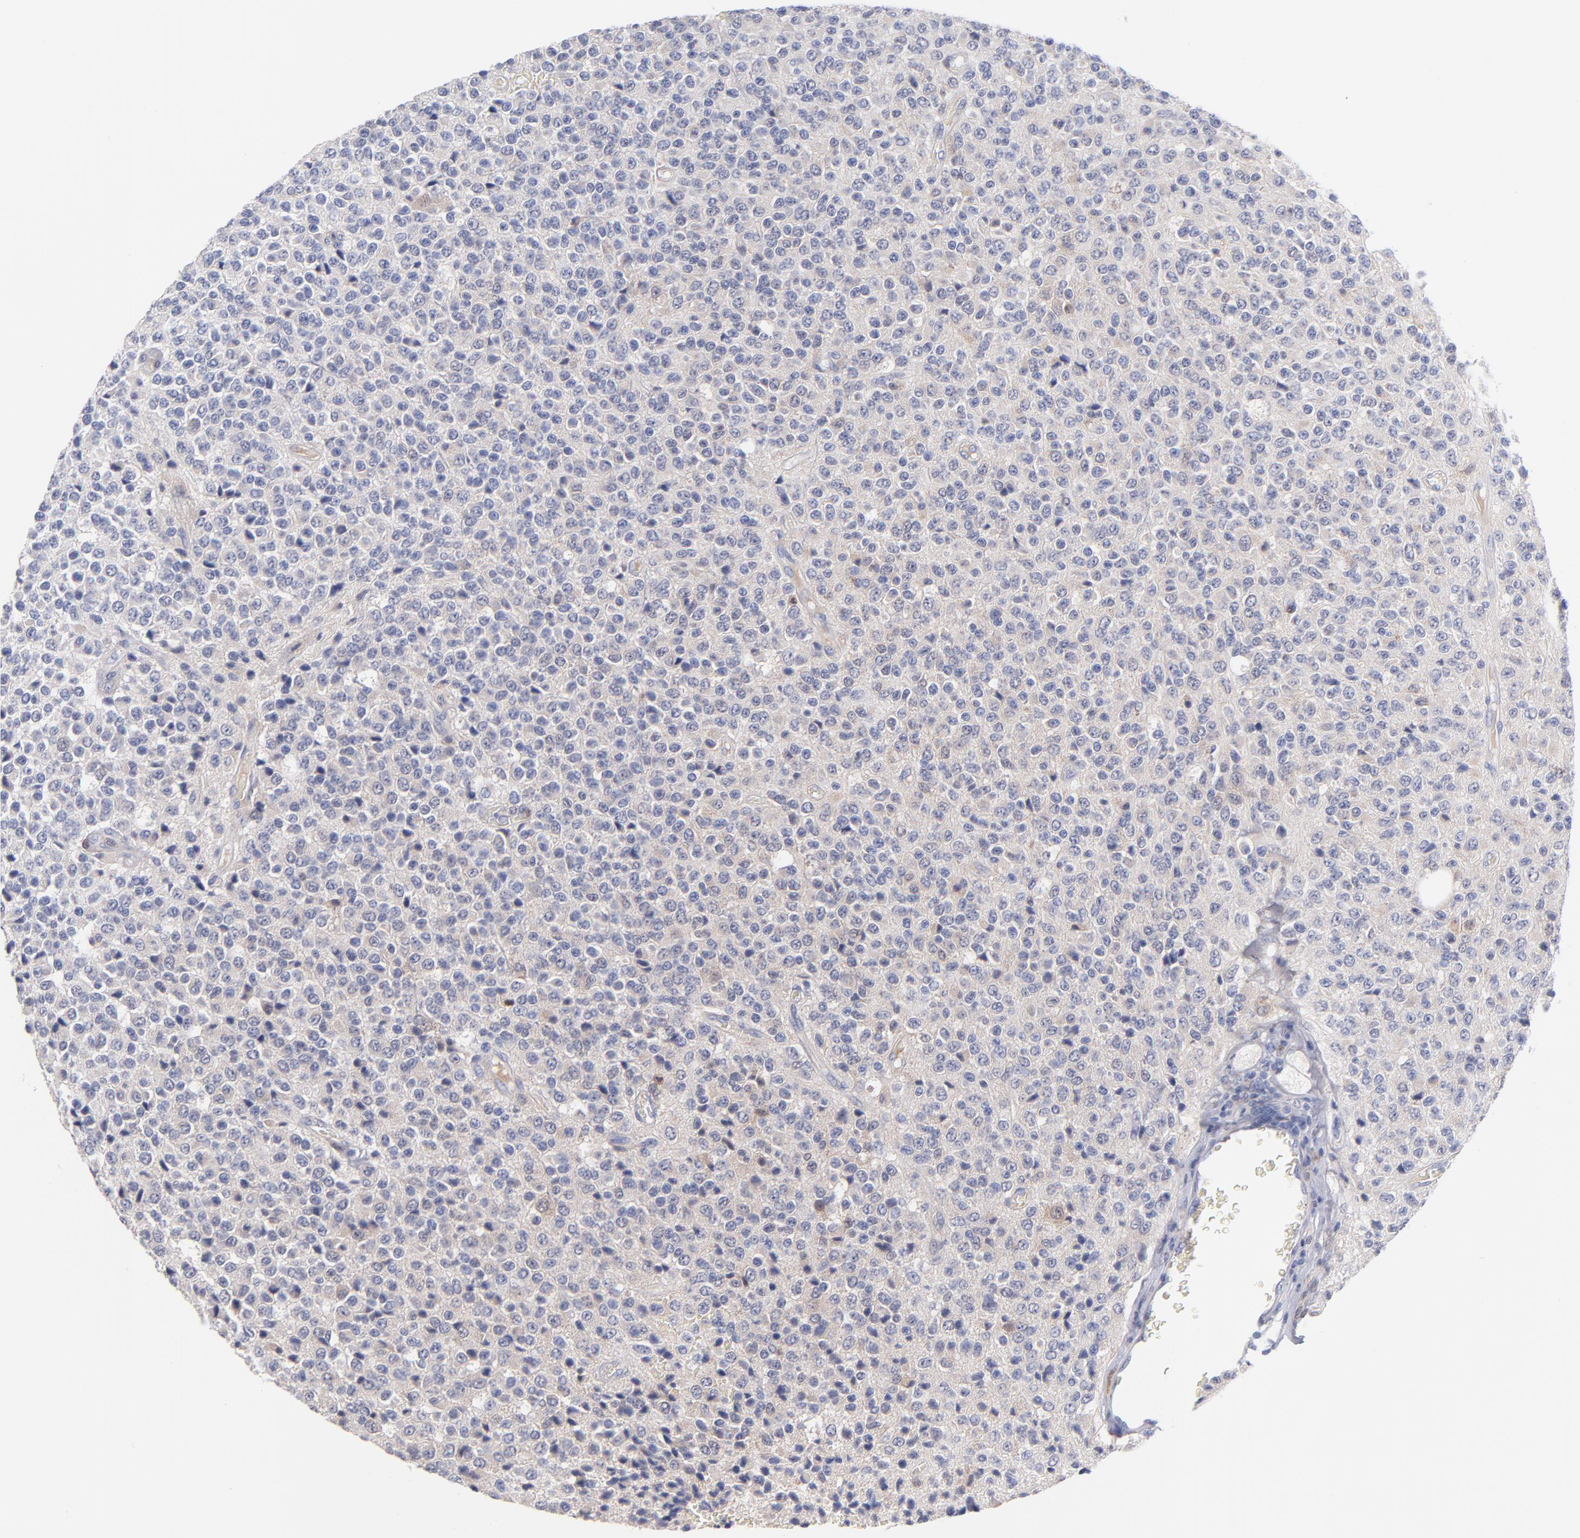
{"staining": {"intensity": "weak", "quantity": "<25%", "location": "cytoplasmic/membranous"}, "tissue": "glioma", "cell_type": "Tumor cells", "image_type": "cancer", "snomed": [{"axis": "morphology", "description": "Glioma, malignant, High grade"}, {"axis": "topography", "description": "pancreas cauda"}], "caption": "Malignant glioma (high-grade) stained for a protein using IHC displays no staining tumor cells.", "gene": "BID", "patient": {"sex": "male", "age": 60}}